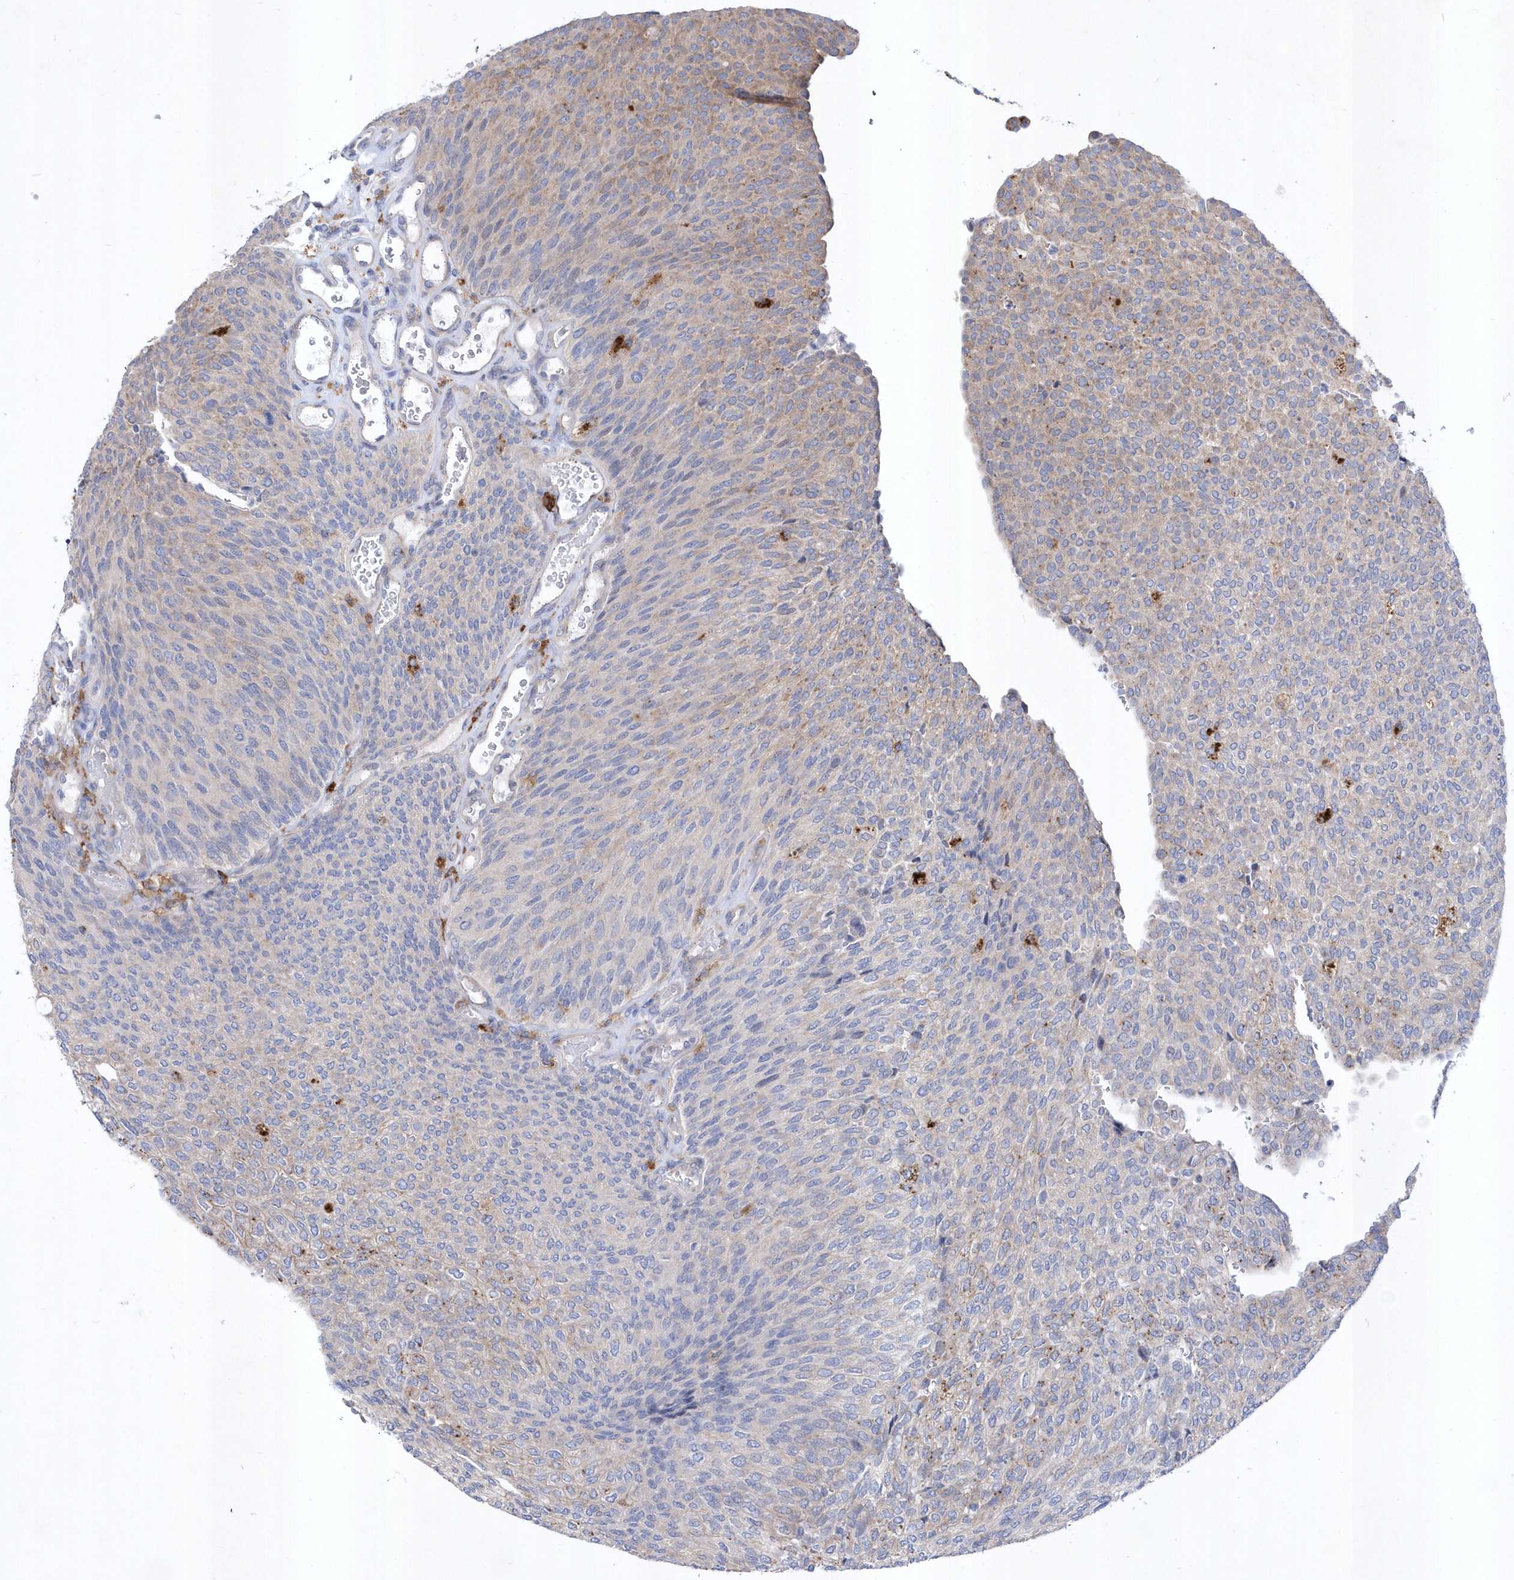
{"staining": {"intensity": "moderate", "quantity": "<25%", "location": "cytoplasmic/membranous"}, "tissue": "urothelial cancer", "cell_type": "Tumor cells", "image_type": "cancer", "snomed": [{"axis": "morphology", "description": "Urothelial carcinoma, Low grade"}, {"axis": "topography", "description": "Urinary bladder"}], "caption": "Tumor cells exhibit low levels of moderate cytoplasmic/membranous positivity in approximately <25% of cells in low-grade urothelial carcinoma.", "gene": "LONRF2", "patient": {"sex": "female", "age": 79}}